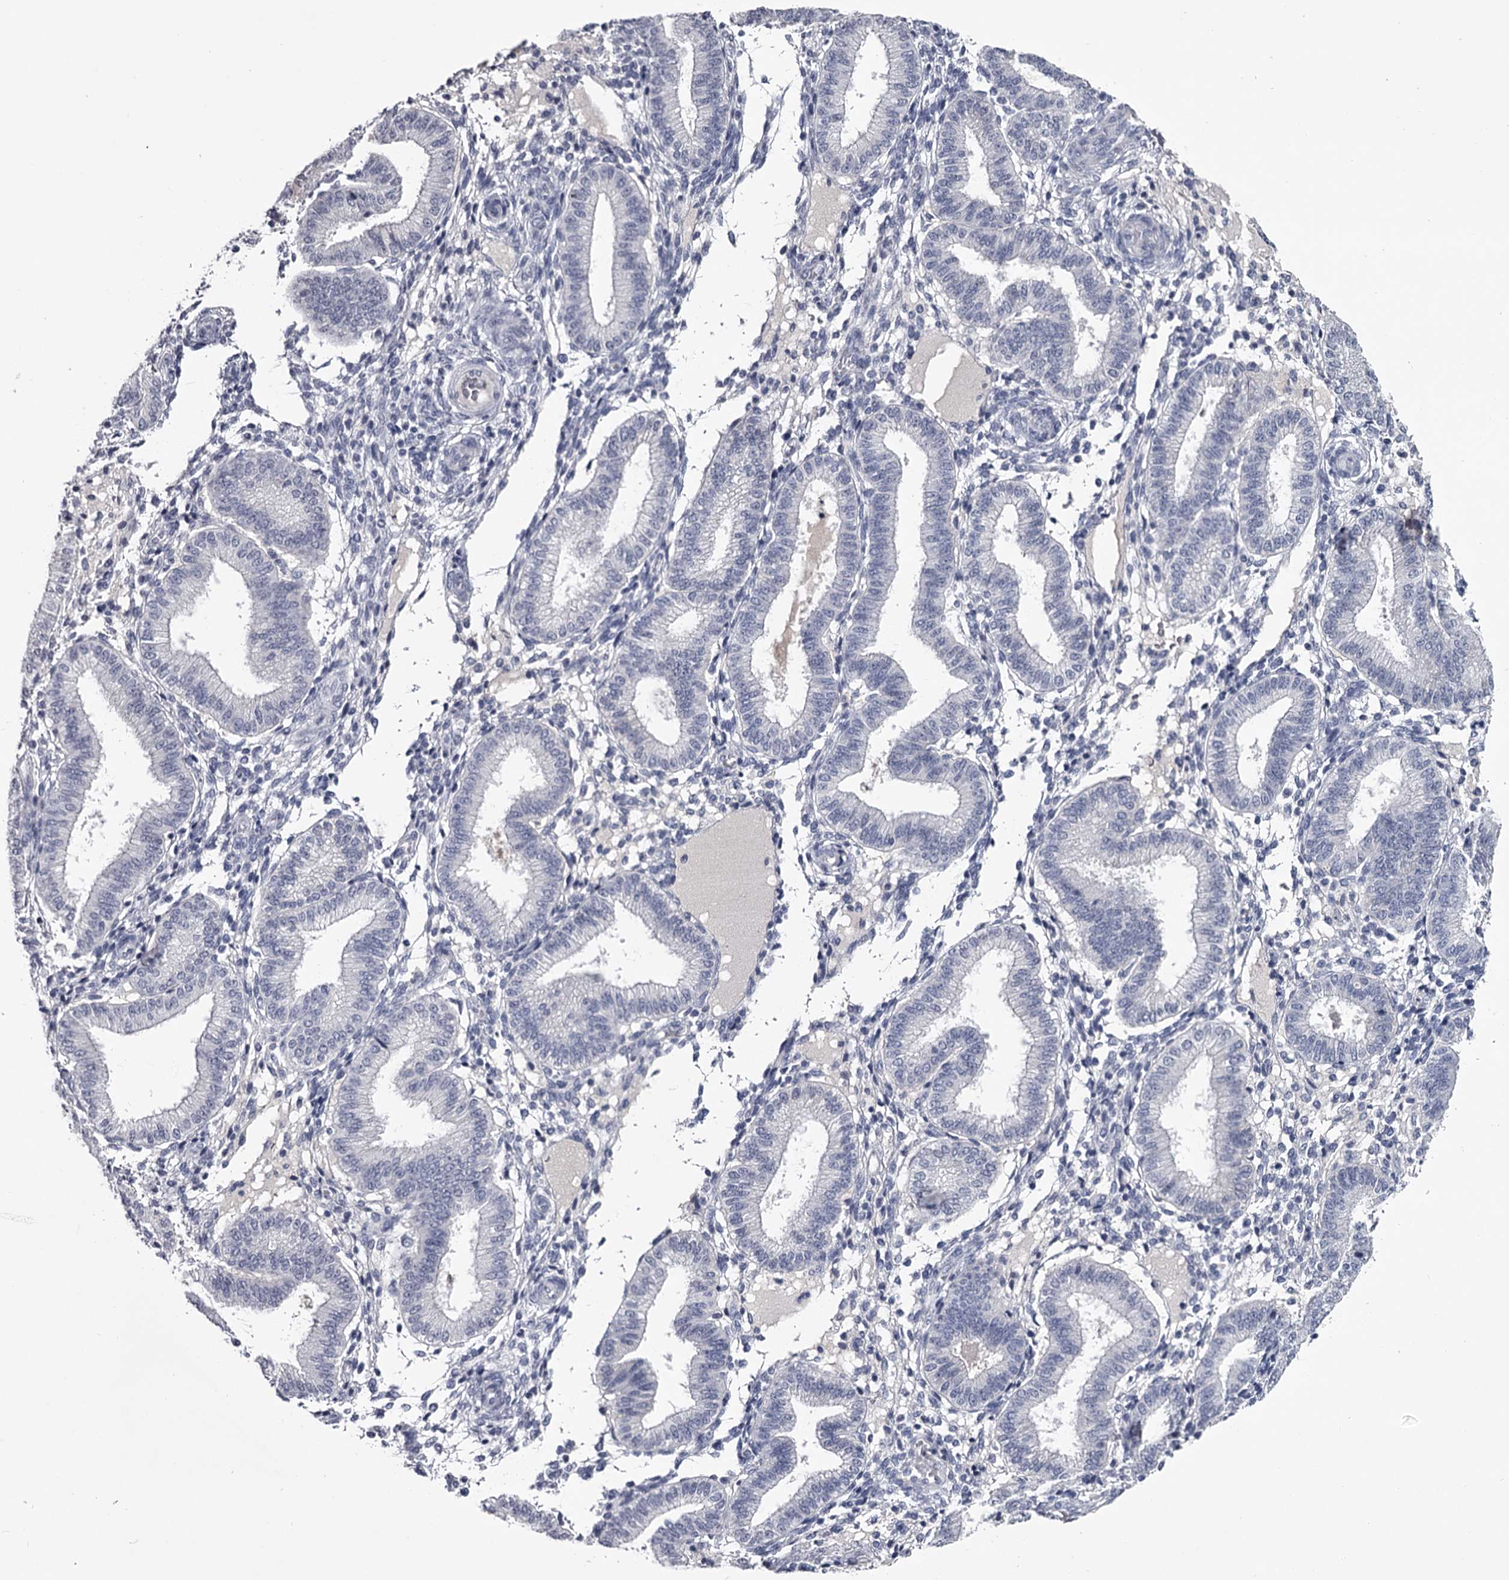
{"staining": {"intensity": "negative", "quantity": "none", "location": "none"}, "tissue": "endometrium", "cell_type": "Cells in endometrial stroma", "image_type": "normal", "snomed": [{"axis": "morphology", "description": "Normal tissue, NOS"}, {"axis": "topography", "description": "Endometrium"}], "caption": "High power microscopy photomicrograph of an immunohistochemistry photomicrograph of benign endometrium, revealing no significant staining in cells in endometrial stroma.", "gene": "DAO", "patient": {"sex": "female", "age": 39}}